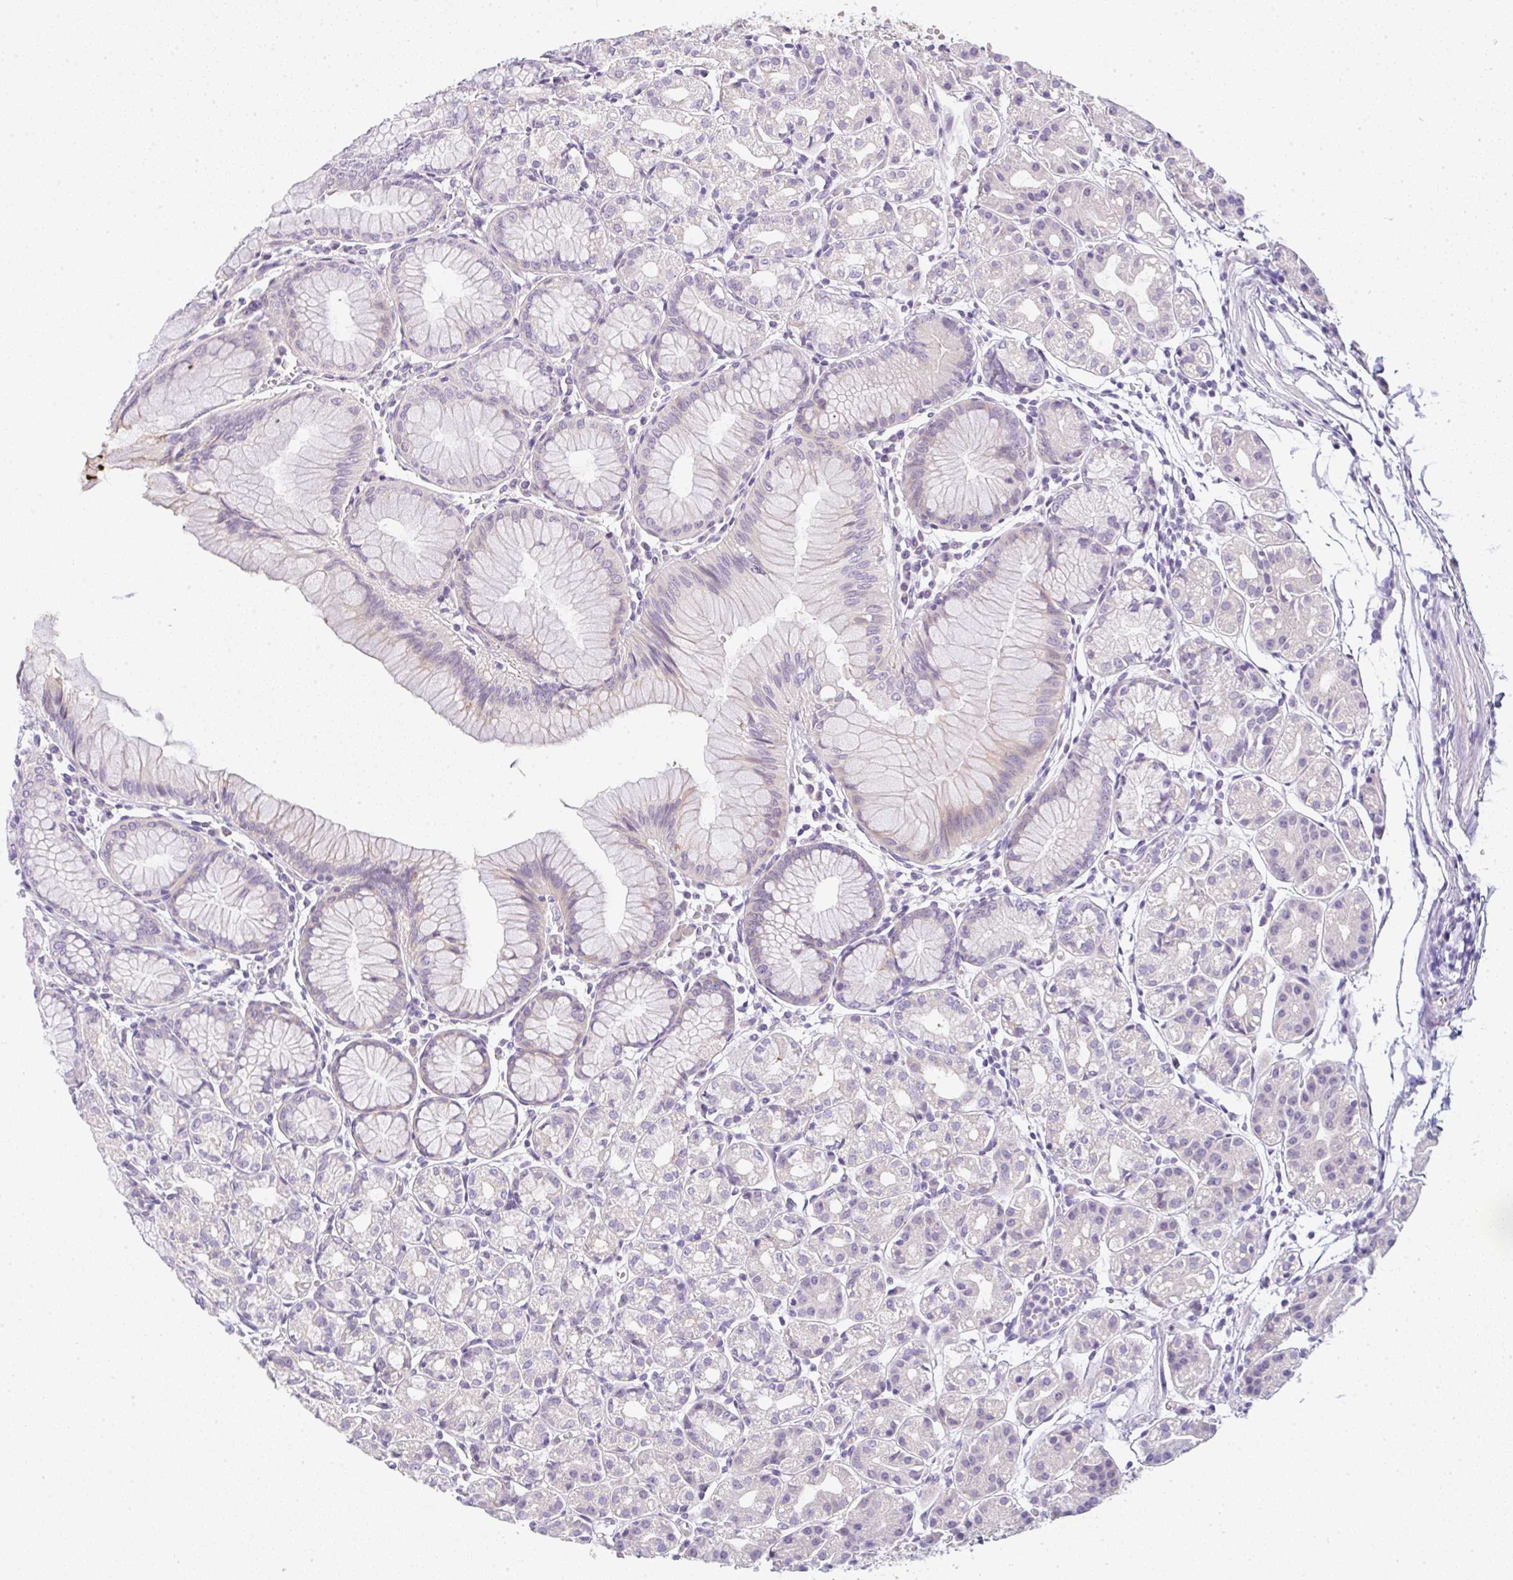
{"staining": {"intensity": "negative", "quantity": "none", "location": "none"}, "tissue": "stomach", "cell_type": "Glandular cells", "image_type": "normal", "snomed": [{"axis": "morphology", "description": "Normal tissue, NOS"}, {"axis": "topography", "description": "Stomach"}], "caption": "The histopathology image exhibits no staining of glandular cells in benign stomach.", "gene": "LPAR4", "patient": {"sex": "female", "age": 57}}